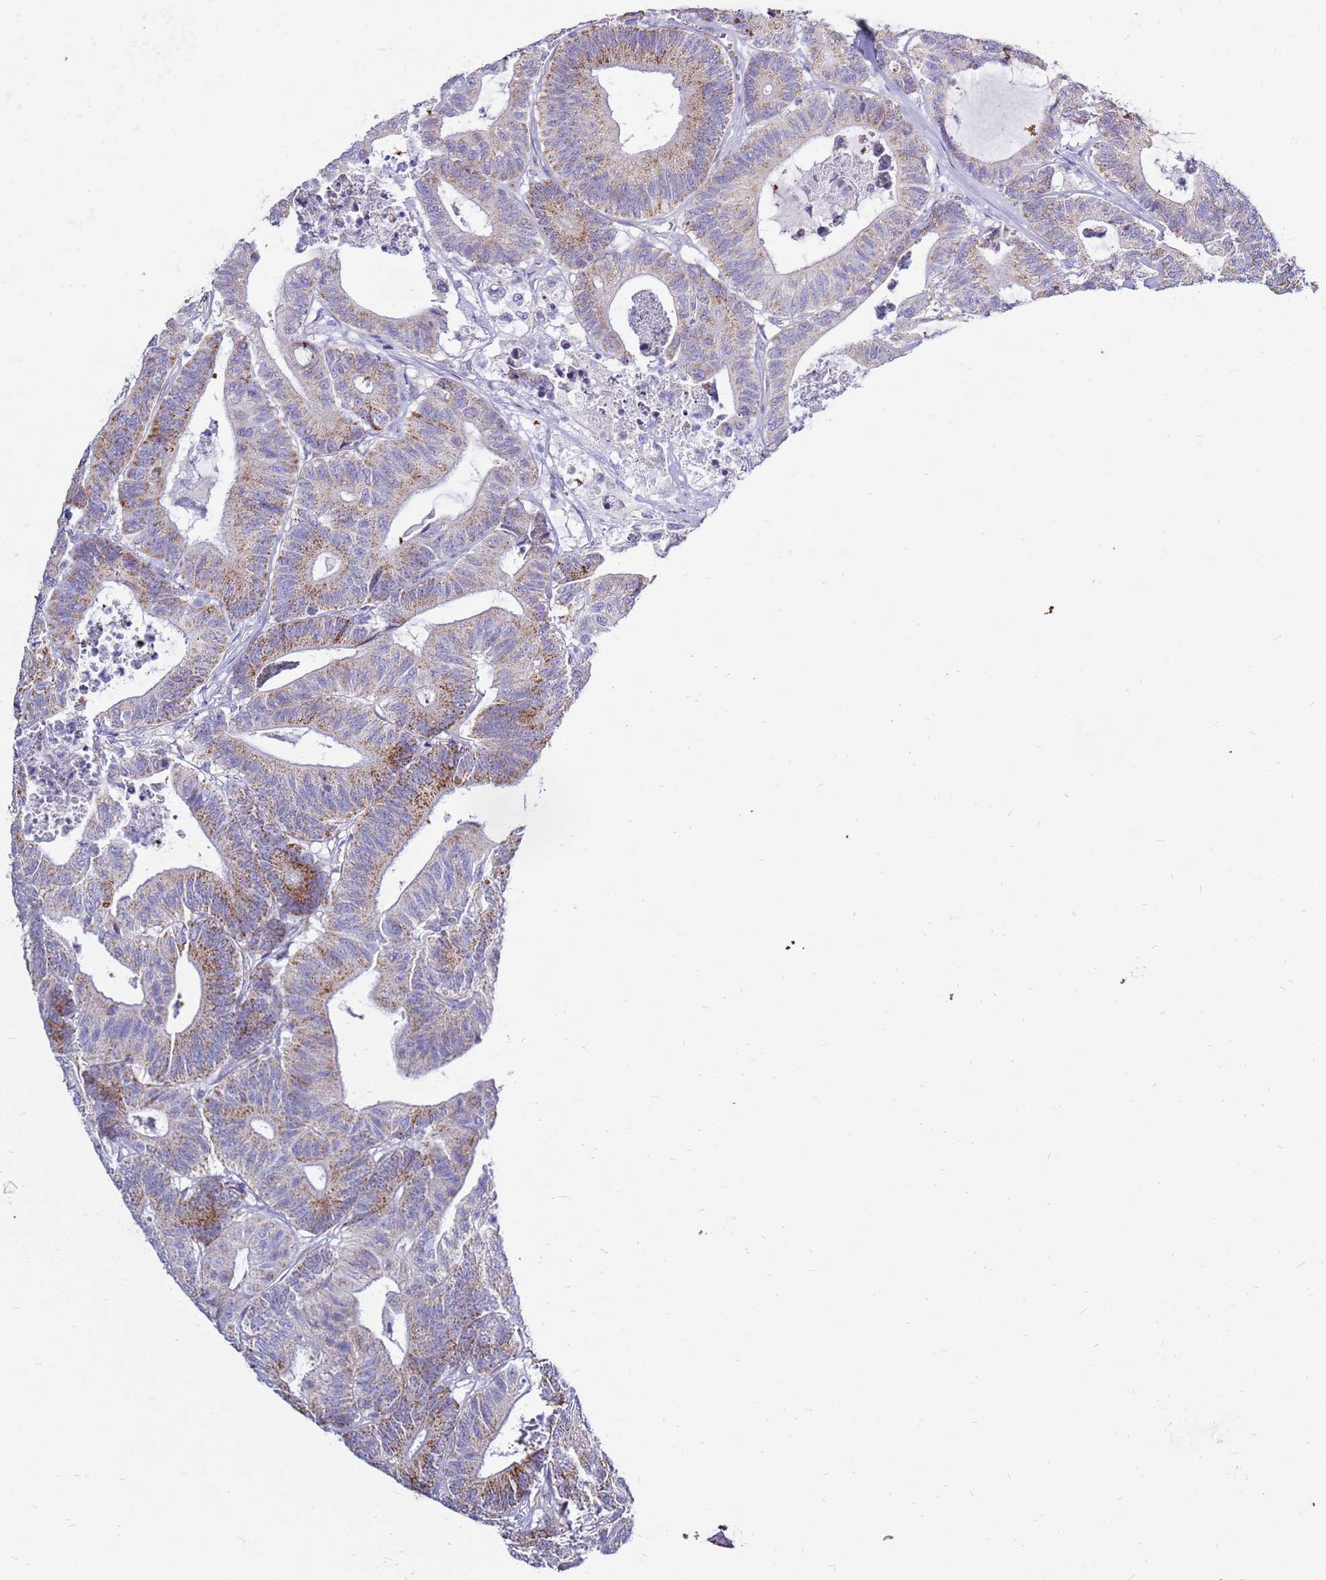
{"staining": {"intensity": "moderate", "quantity": ">75%", "location": "cytoplasmic/membranous"}, "tissue": "colorectal cancer", "cell_type": "Tumor cells", "image_type": "cancer", "snomed": [{"axis": "morphology", "description": "Adenocarcinoma, NOS"}, {"axis": "topography", "description": "Colon"}], "caption": "Protein staining of colorectal cancer (adenocarcinoma) tissue displays moderate cytoplasmic/membranous staining in about >75% of tumor cells.", "gene": "IGF1R", "patient": {"sex": "female", "age": 84}}